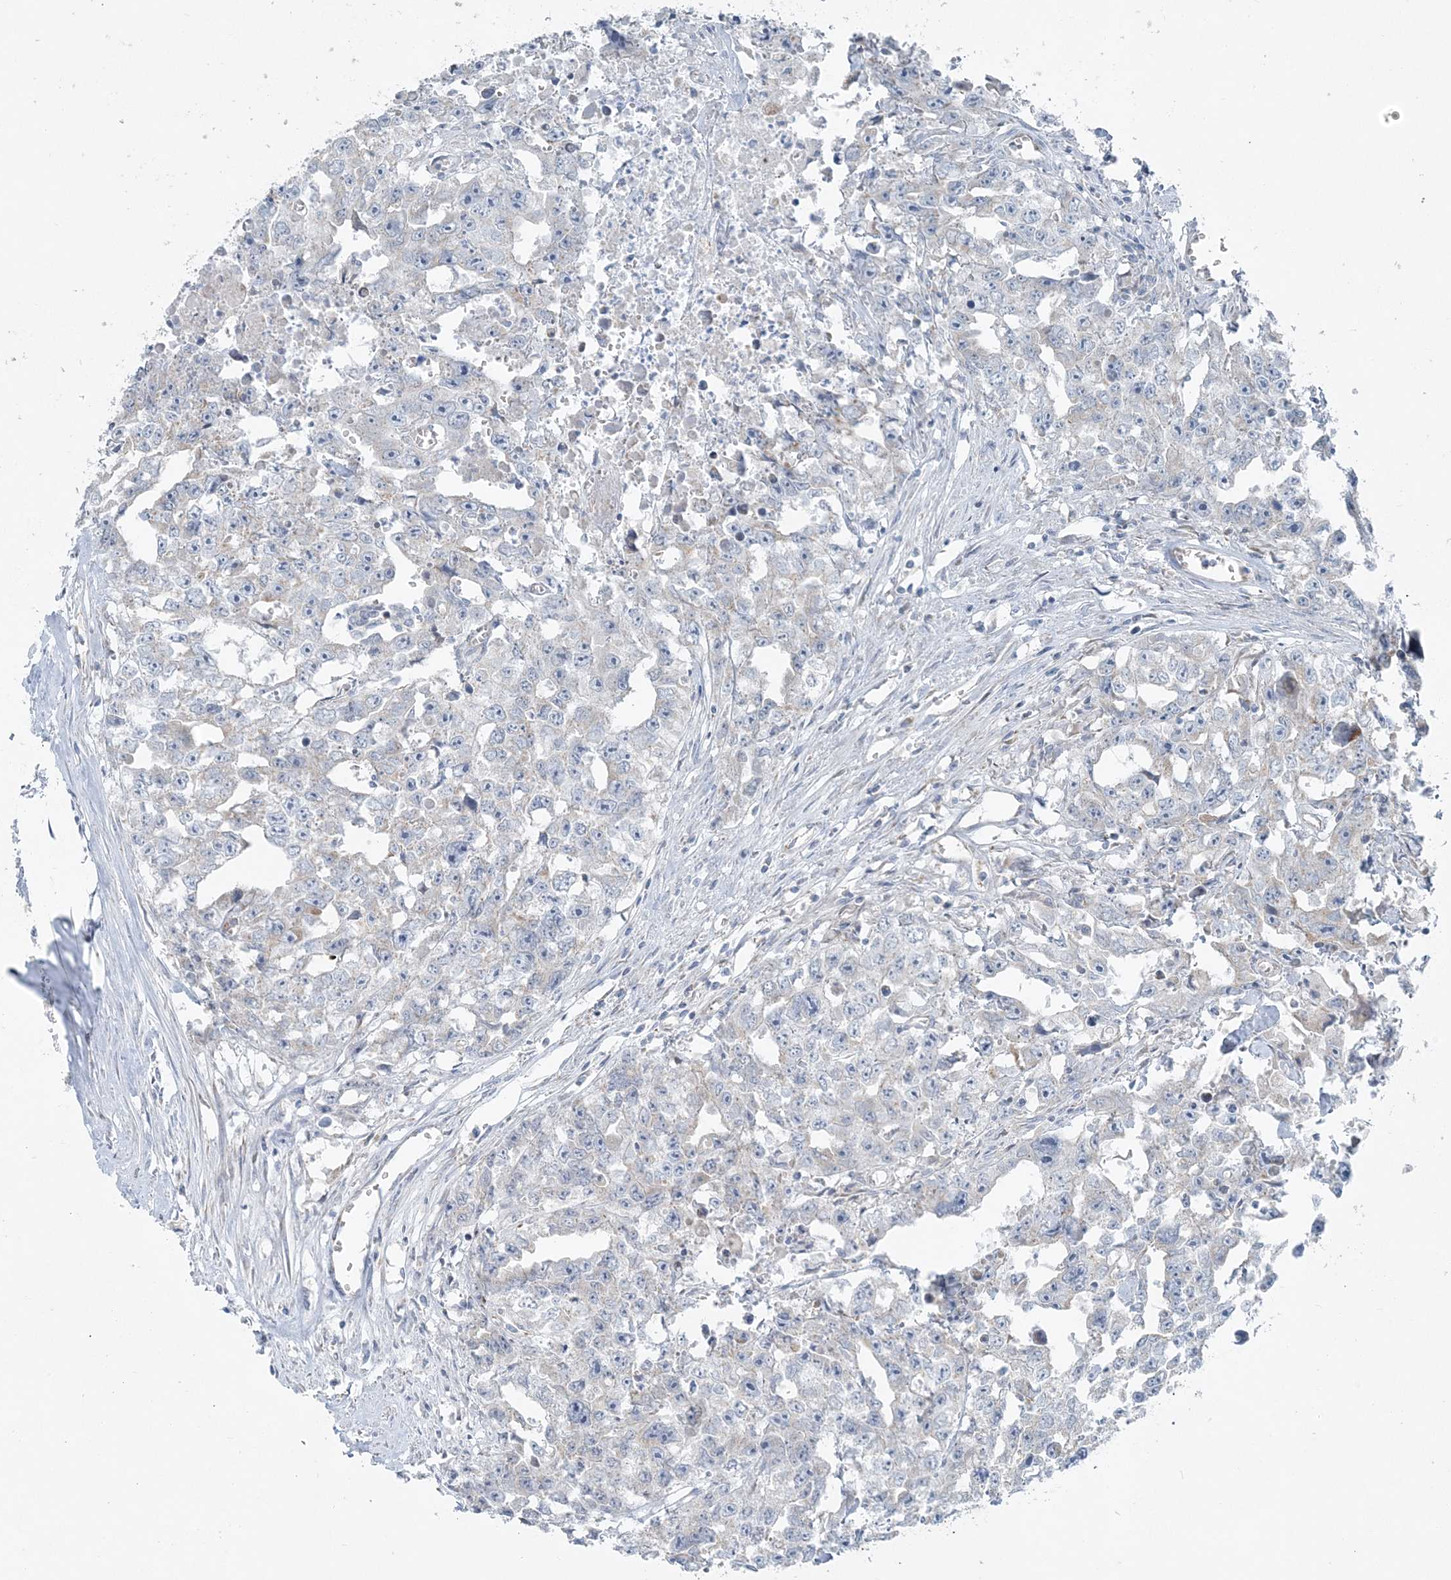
{"staining": {"intensity": "weak", "quantity": "<25%", "location": "cytoplasmic/membranous"}, "tissue": "testis cancer", "cell_type": "Tumor cells", "image_type": "cancer", "snomed": [{"axis": "morphology", "description": "Seminoma, NOS"}, {"axis": "morphology", "description": "Carcinoma, Embryonal, NOS"}, {"axis": "topography", "description": "Testis"}], "caption": "Immunohistochemistry (IHC) photomicrograph of neoplastic tissue: human testis cancer (seminoma) stained with DAB exhibits no significant protein staining in tumor cells.", "gene": "PCCB", "patient": {"sex": "male", "age": 43}}